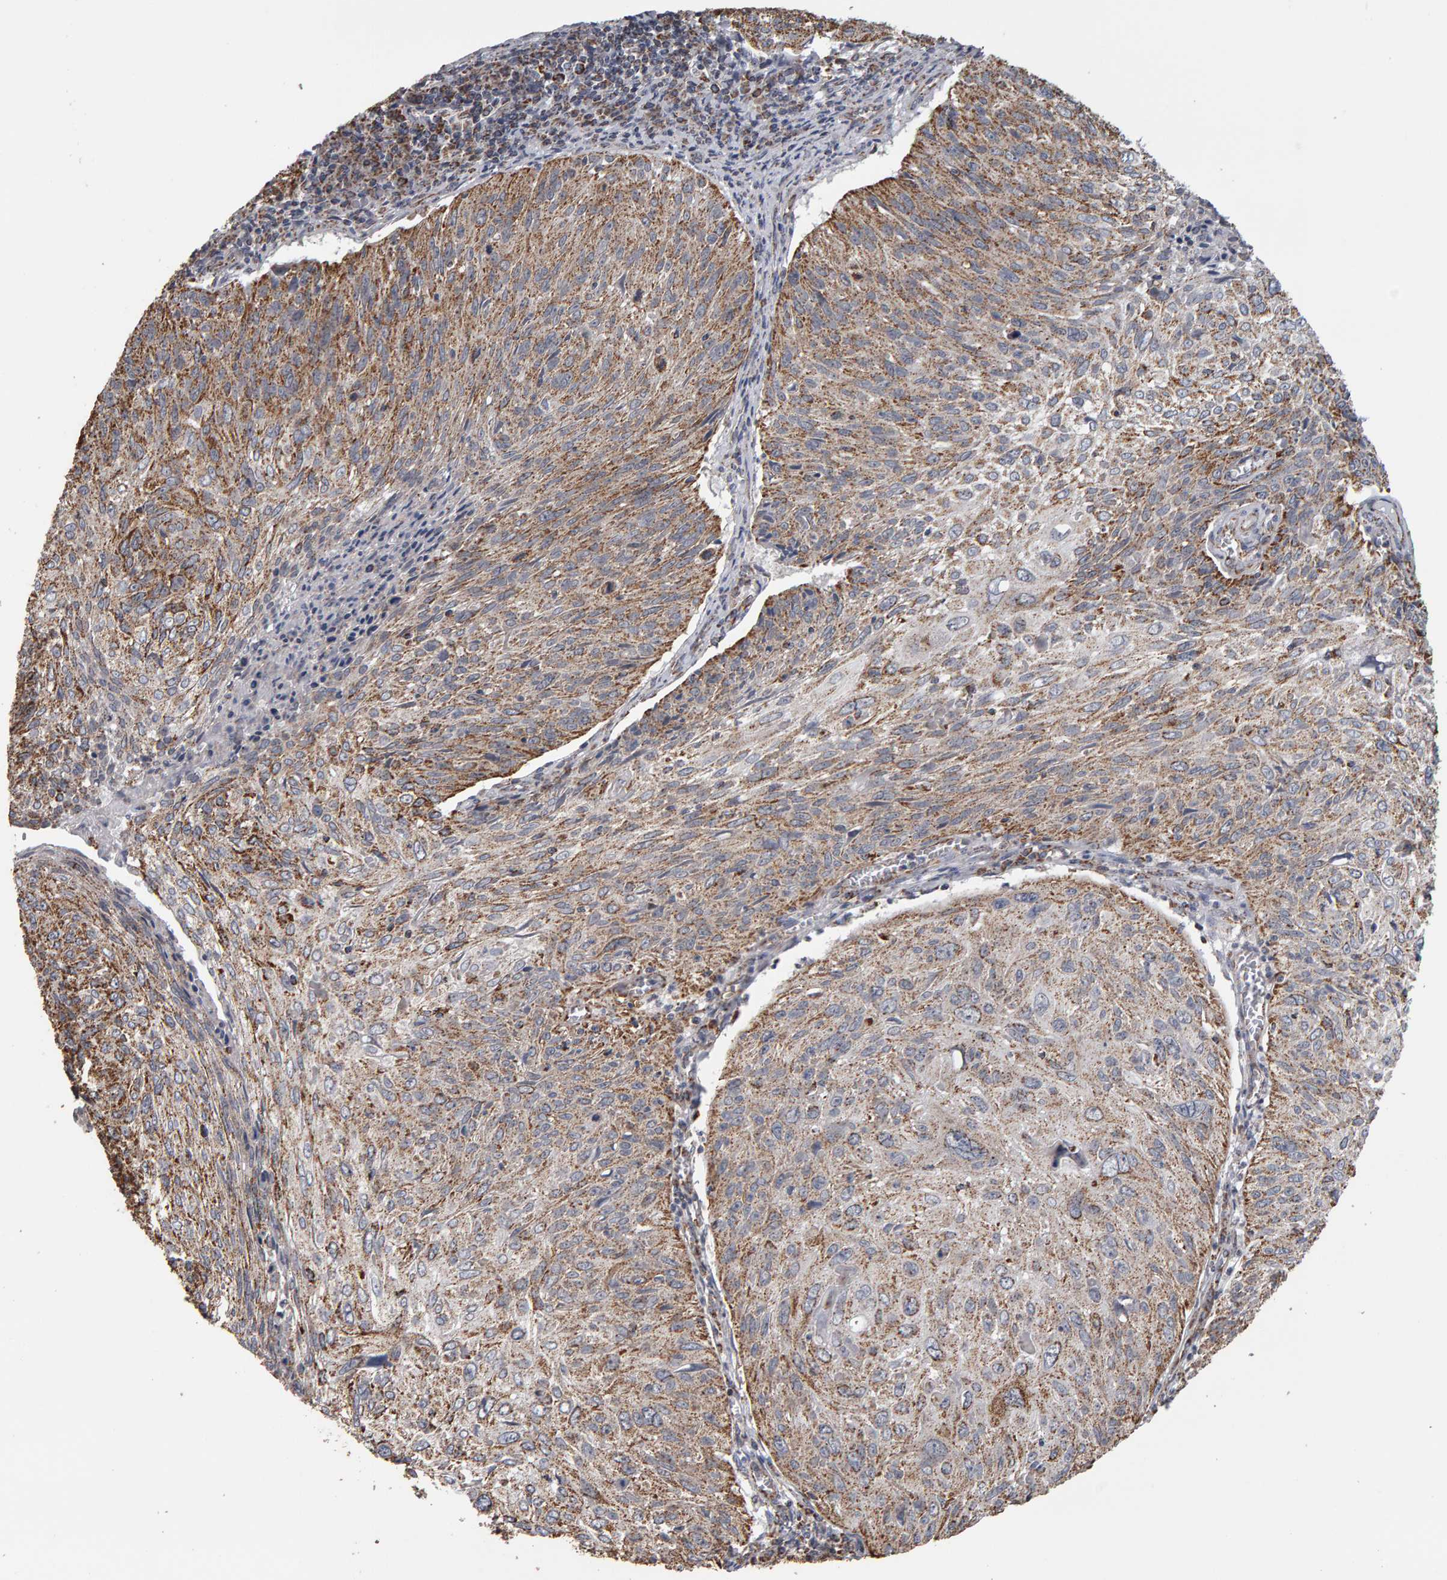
{"staining": {"intensity": "moderate", "quantity": "25%-75%", "location": "cytoplasmic/membranous"}, "tissue": "cervical cancer", "cell_type": "Tumor cells", "image_type": "cancer", "snomed": [{"axis": "morphology", "description": "Squamous cell carcinoma, NOS"}, {"axis": "topography", "description": "Cervix"}], "caption": "DAB (3,3'-diaminobenzidine) immunohistochemical staining of human cervical cancer (squamous cell carcinoma) exhibits moderate cytoplasmic/membranous protein positivity in approximately 25%-75% of tumor cells.", "gene": "TOM1L1", "patient": {"sex": "female", "age": 51}}